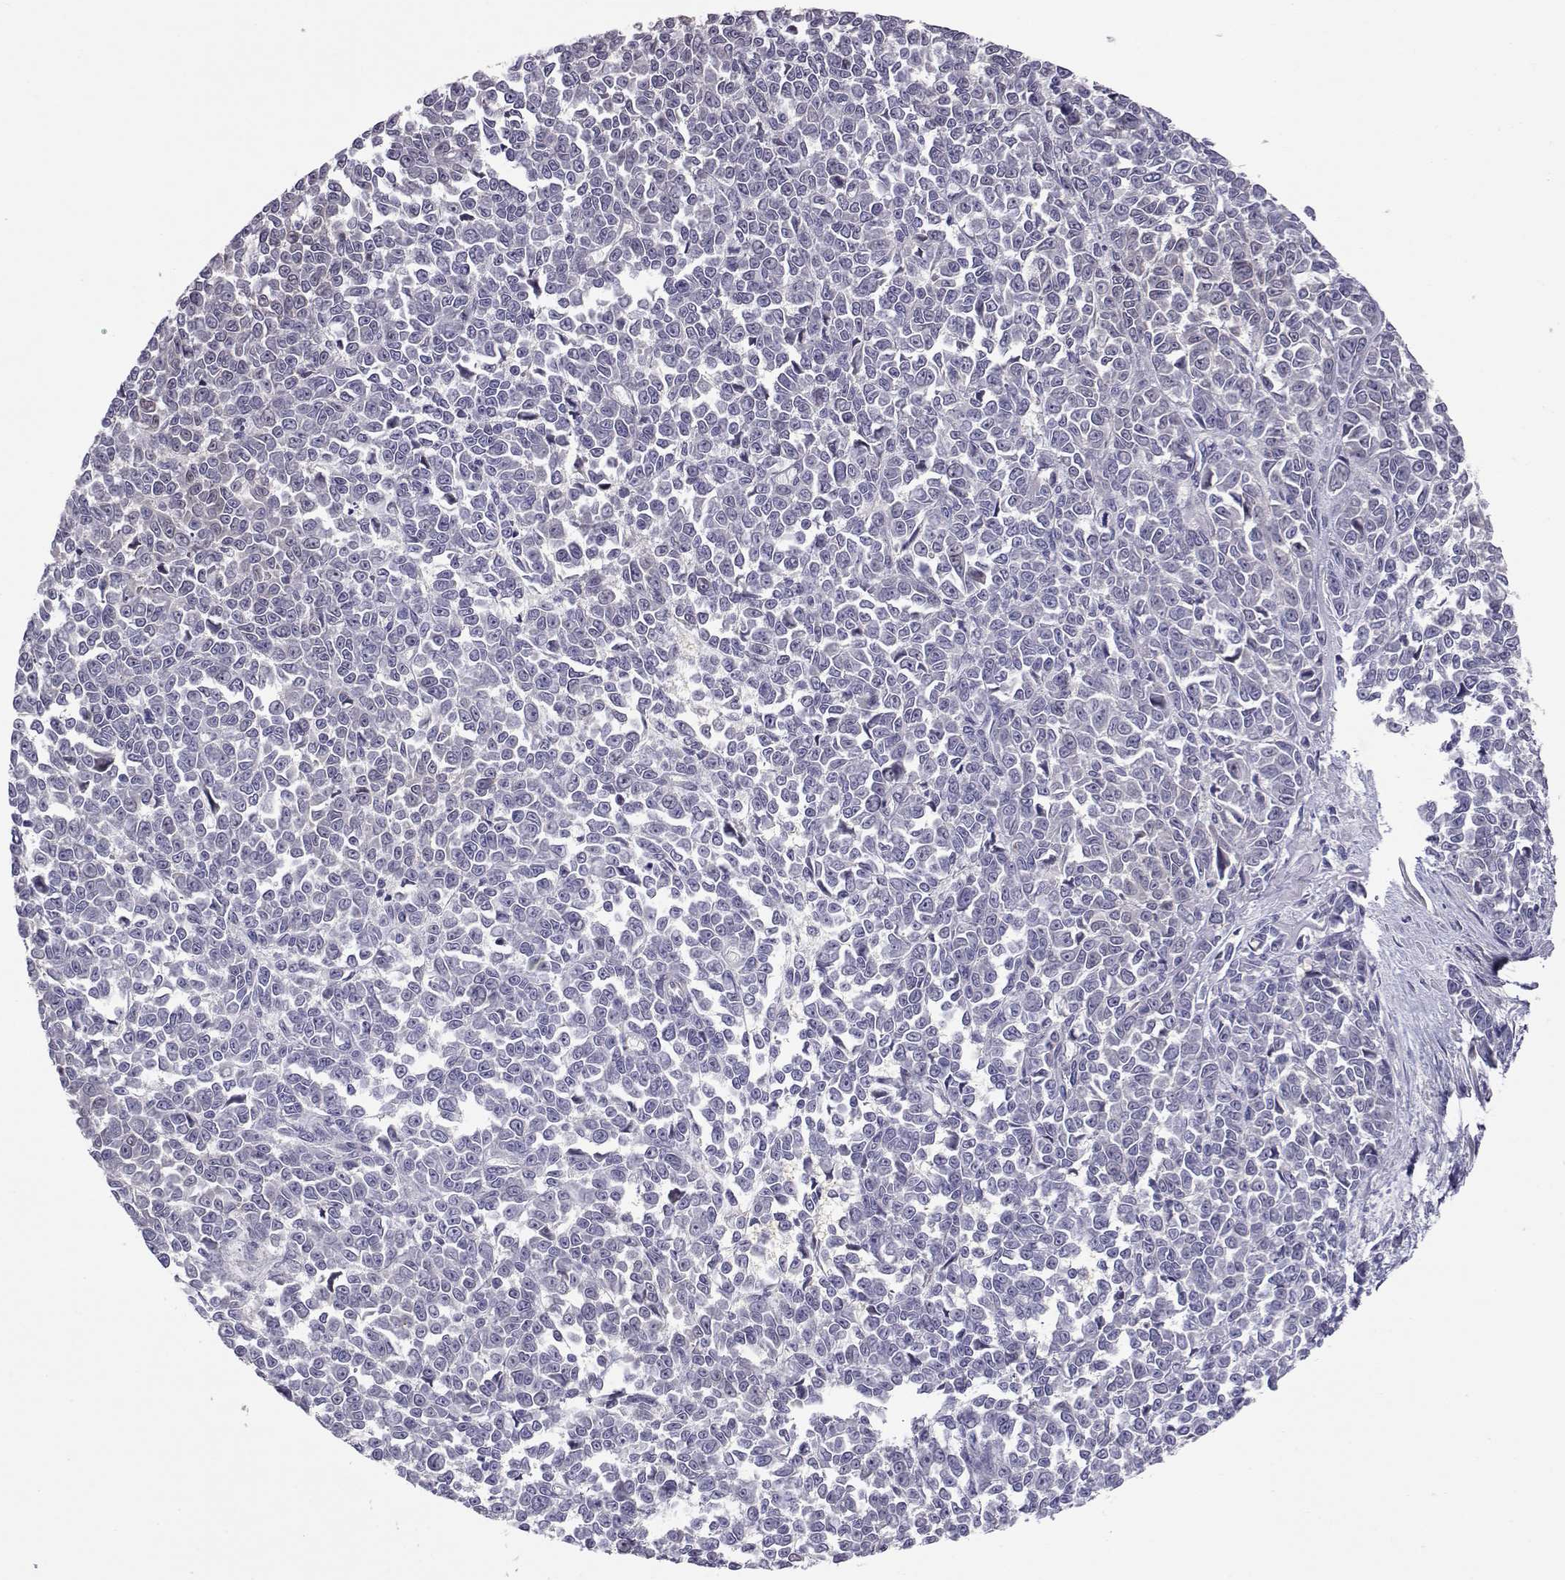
{"staining": {"intensity": "weak", "quantity": "<25%", "location": "cytoplasmic/membranous"}, "tissue": "melanoma", "cell_type": "Tumor cells", "image_type": "cancer", "snomed": [{"axis": "morphology", "description": "Malignant melanoma, NOS"}, {"axis": "topography", "description": "Skin"}], "caption": "This histopathology image is of malignant melanoma stained with IHC to label a protein in brown with the nuclei are counter-stained blue. There is no positivity in tumor cells.", "gene": "NCAM2", "patient": {"sex": "female", "age": 95}}